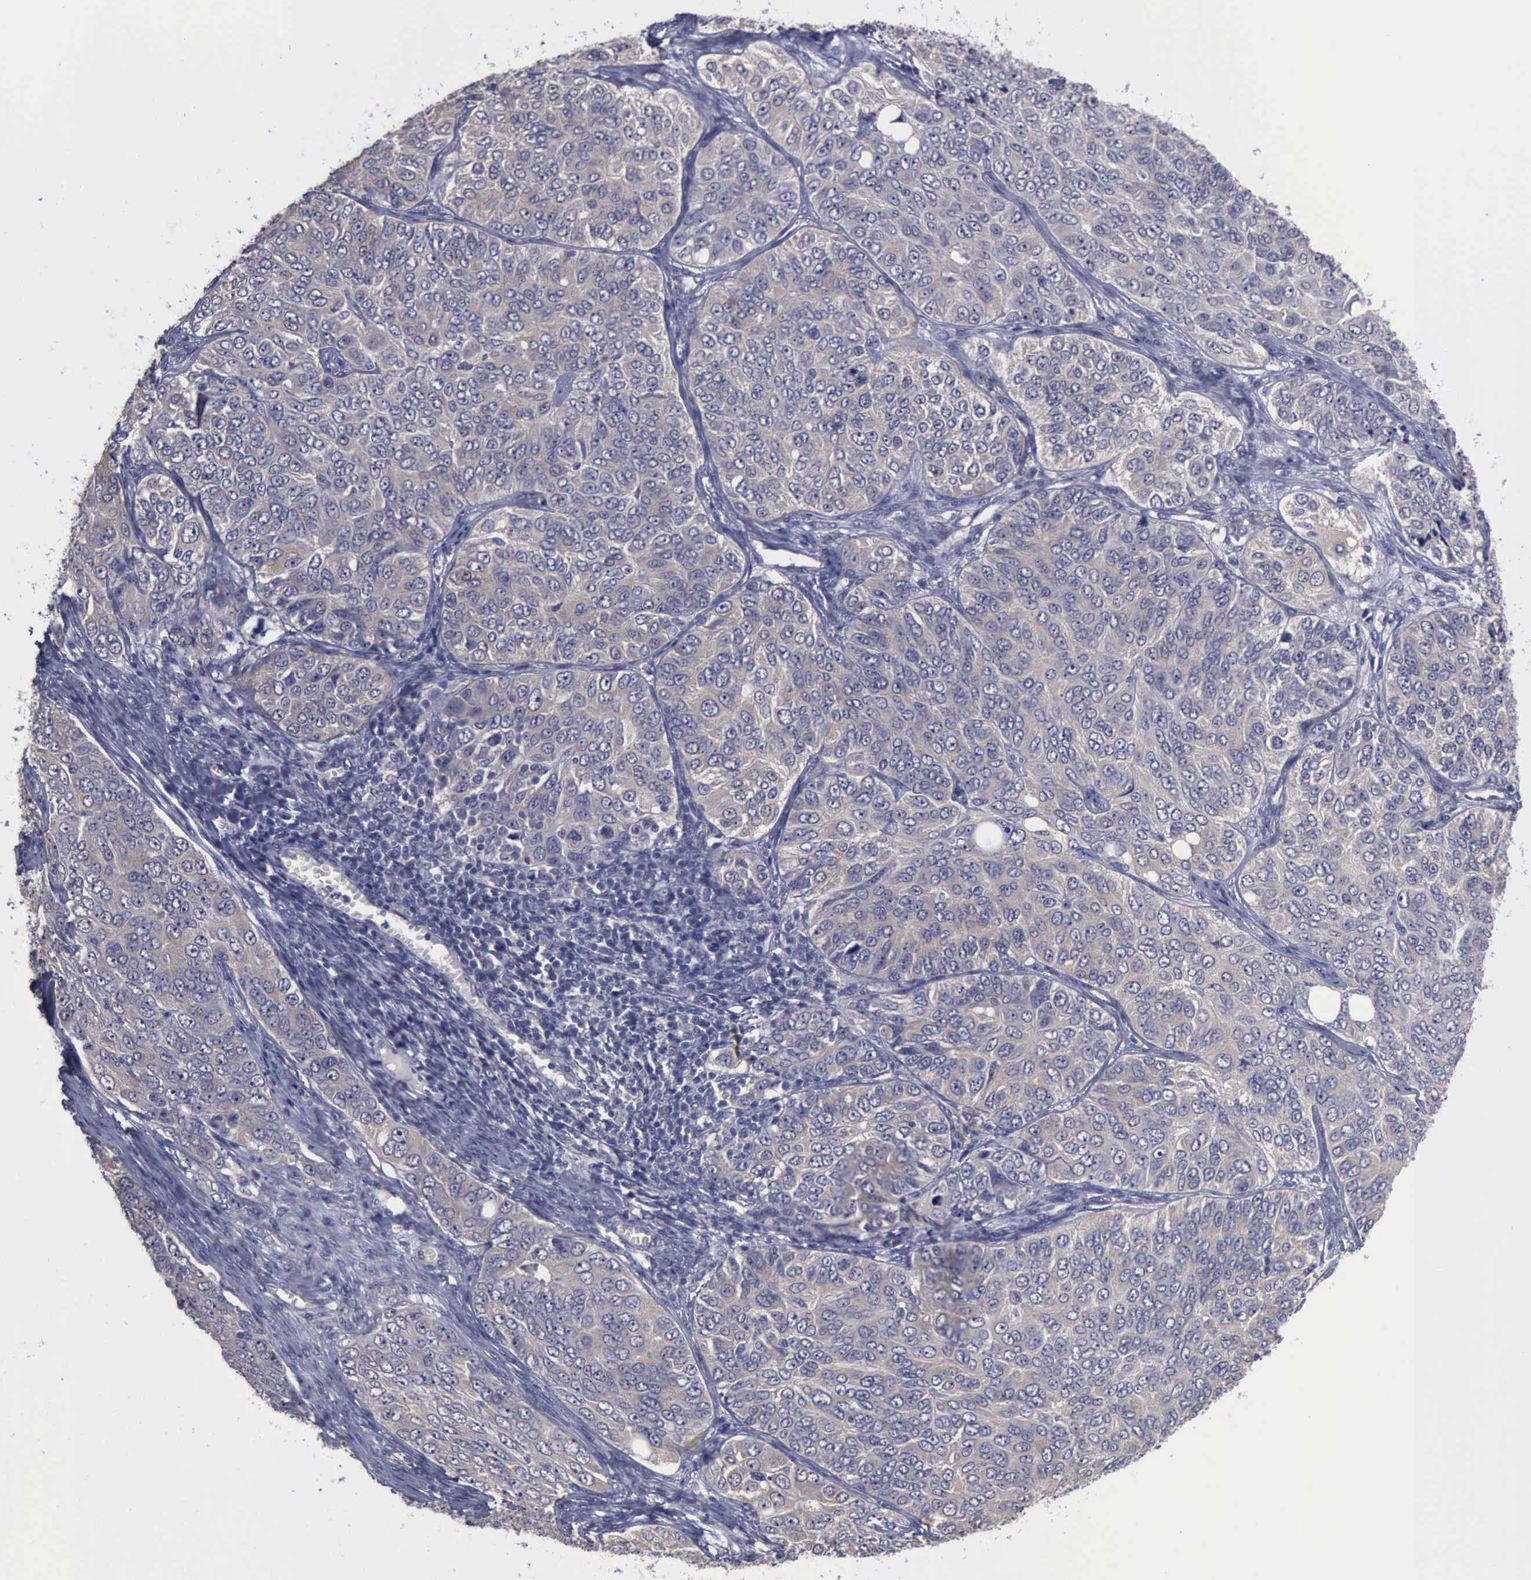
{"staining": {"intensity": "negative", "quantity": "none", "location": "none"}, "tissue": "ovarian cancer", "cell_type": "Tumor cells", "image_type": "cancer", "snomed": [{"axis": "morphology", "description": "Carcinoma, endometroid"}, {"axis": "topography", "description": "Ovary"}], "caption": "Human ovarian cancer stained for a protein using IHC reveals no expression in tumor cells.", "gene": "PHKA1", "patient": {"sex": "female", "age": 51}}